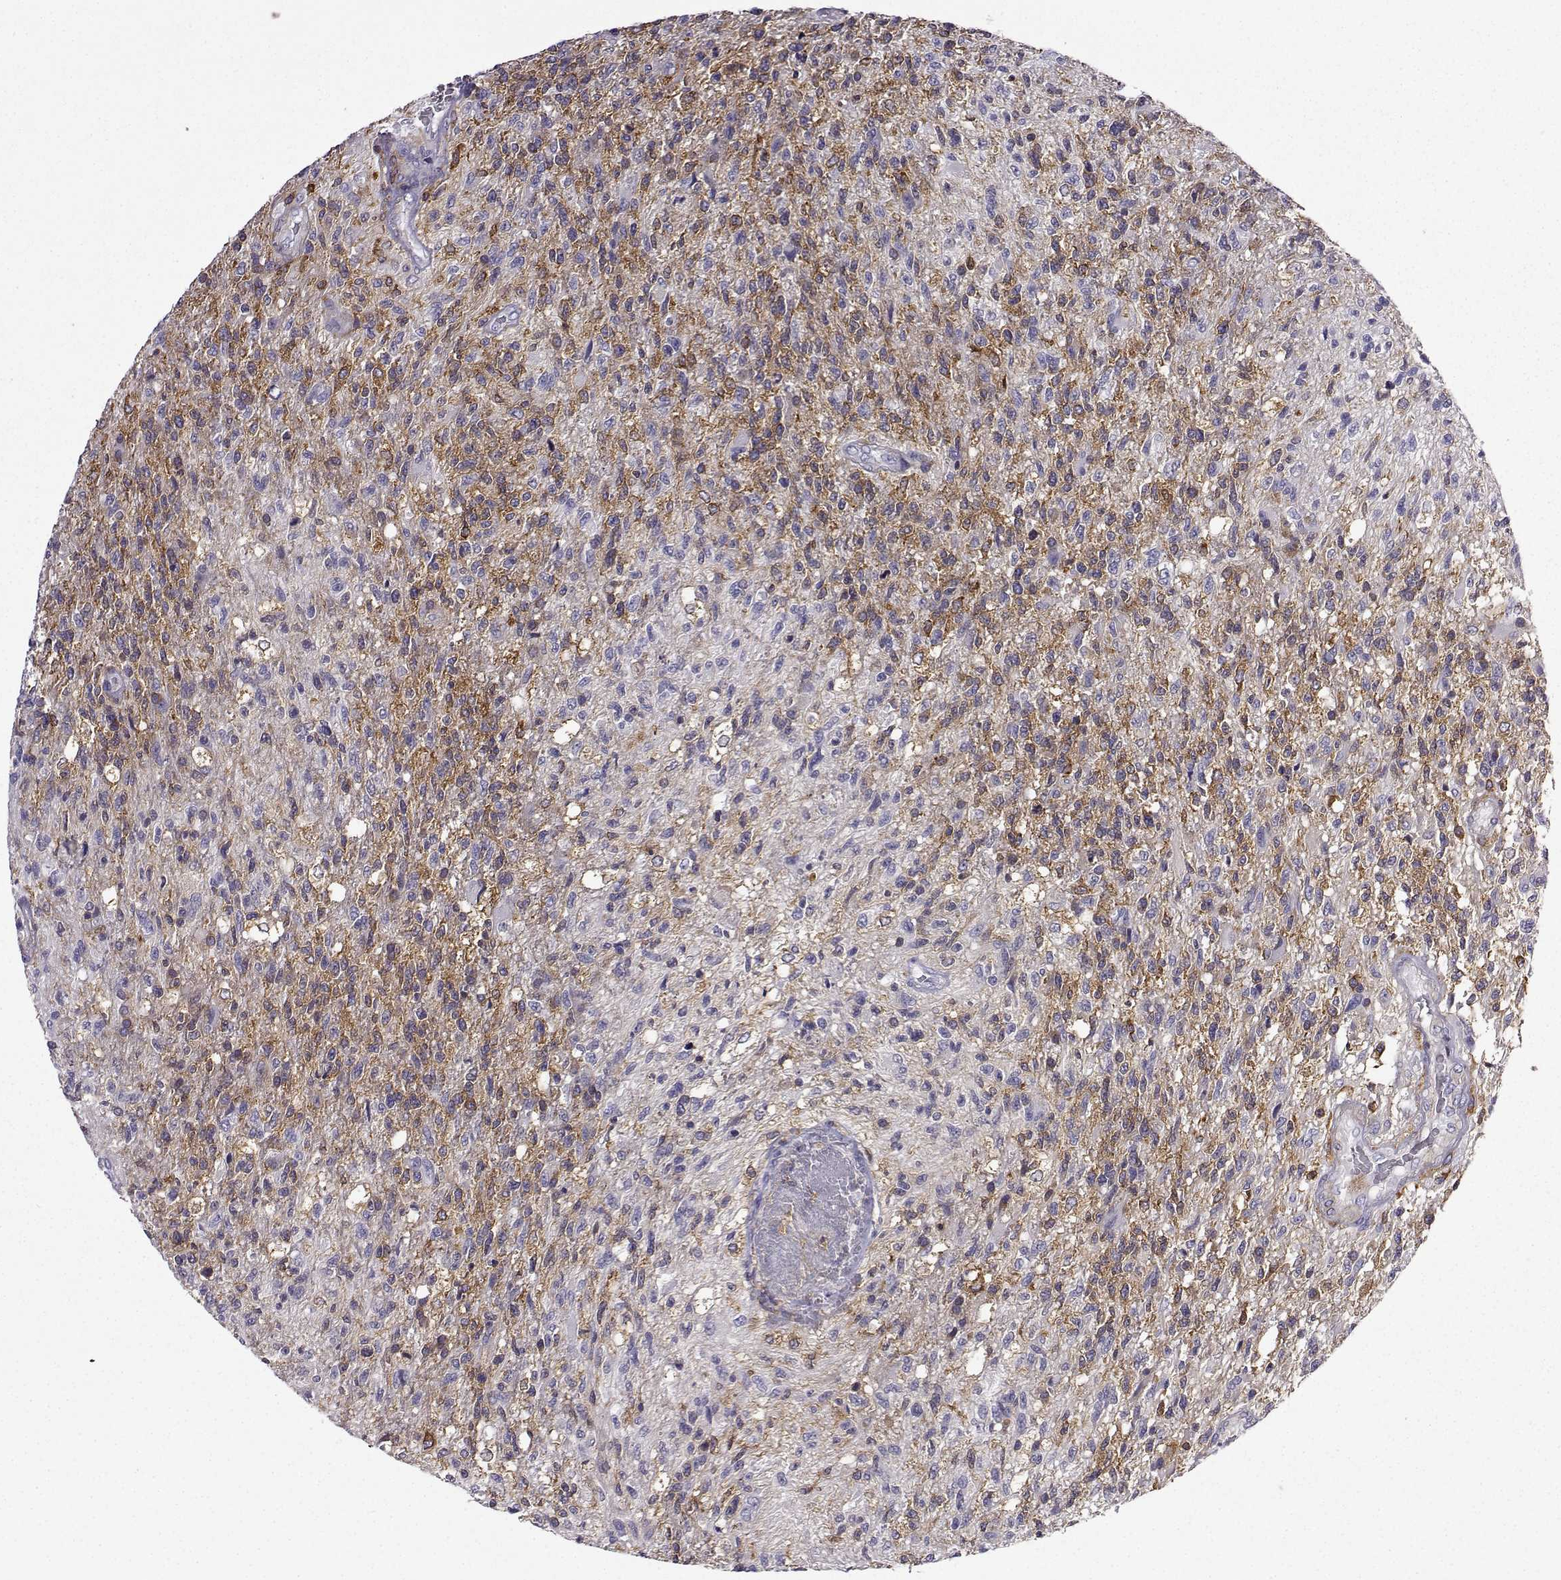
{"staining": {"intensity": "negative", "quantity": "none", "location": "none"}, "tissue": "glioma", "cell_type": "Tumor cells", "image_type": "cancer", "snomed": [{"axis": "morphology", "description": "Glioma, malignant, High grade"}, {"axis": "topography", "description": "Brain"}], "caption": "Image shows no protein expression in tumor cells of malignant high-grade glioma tissue.", "gene": "DOCK10", "patient": {"sex": "male", "age": 56}}